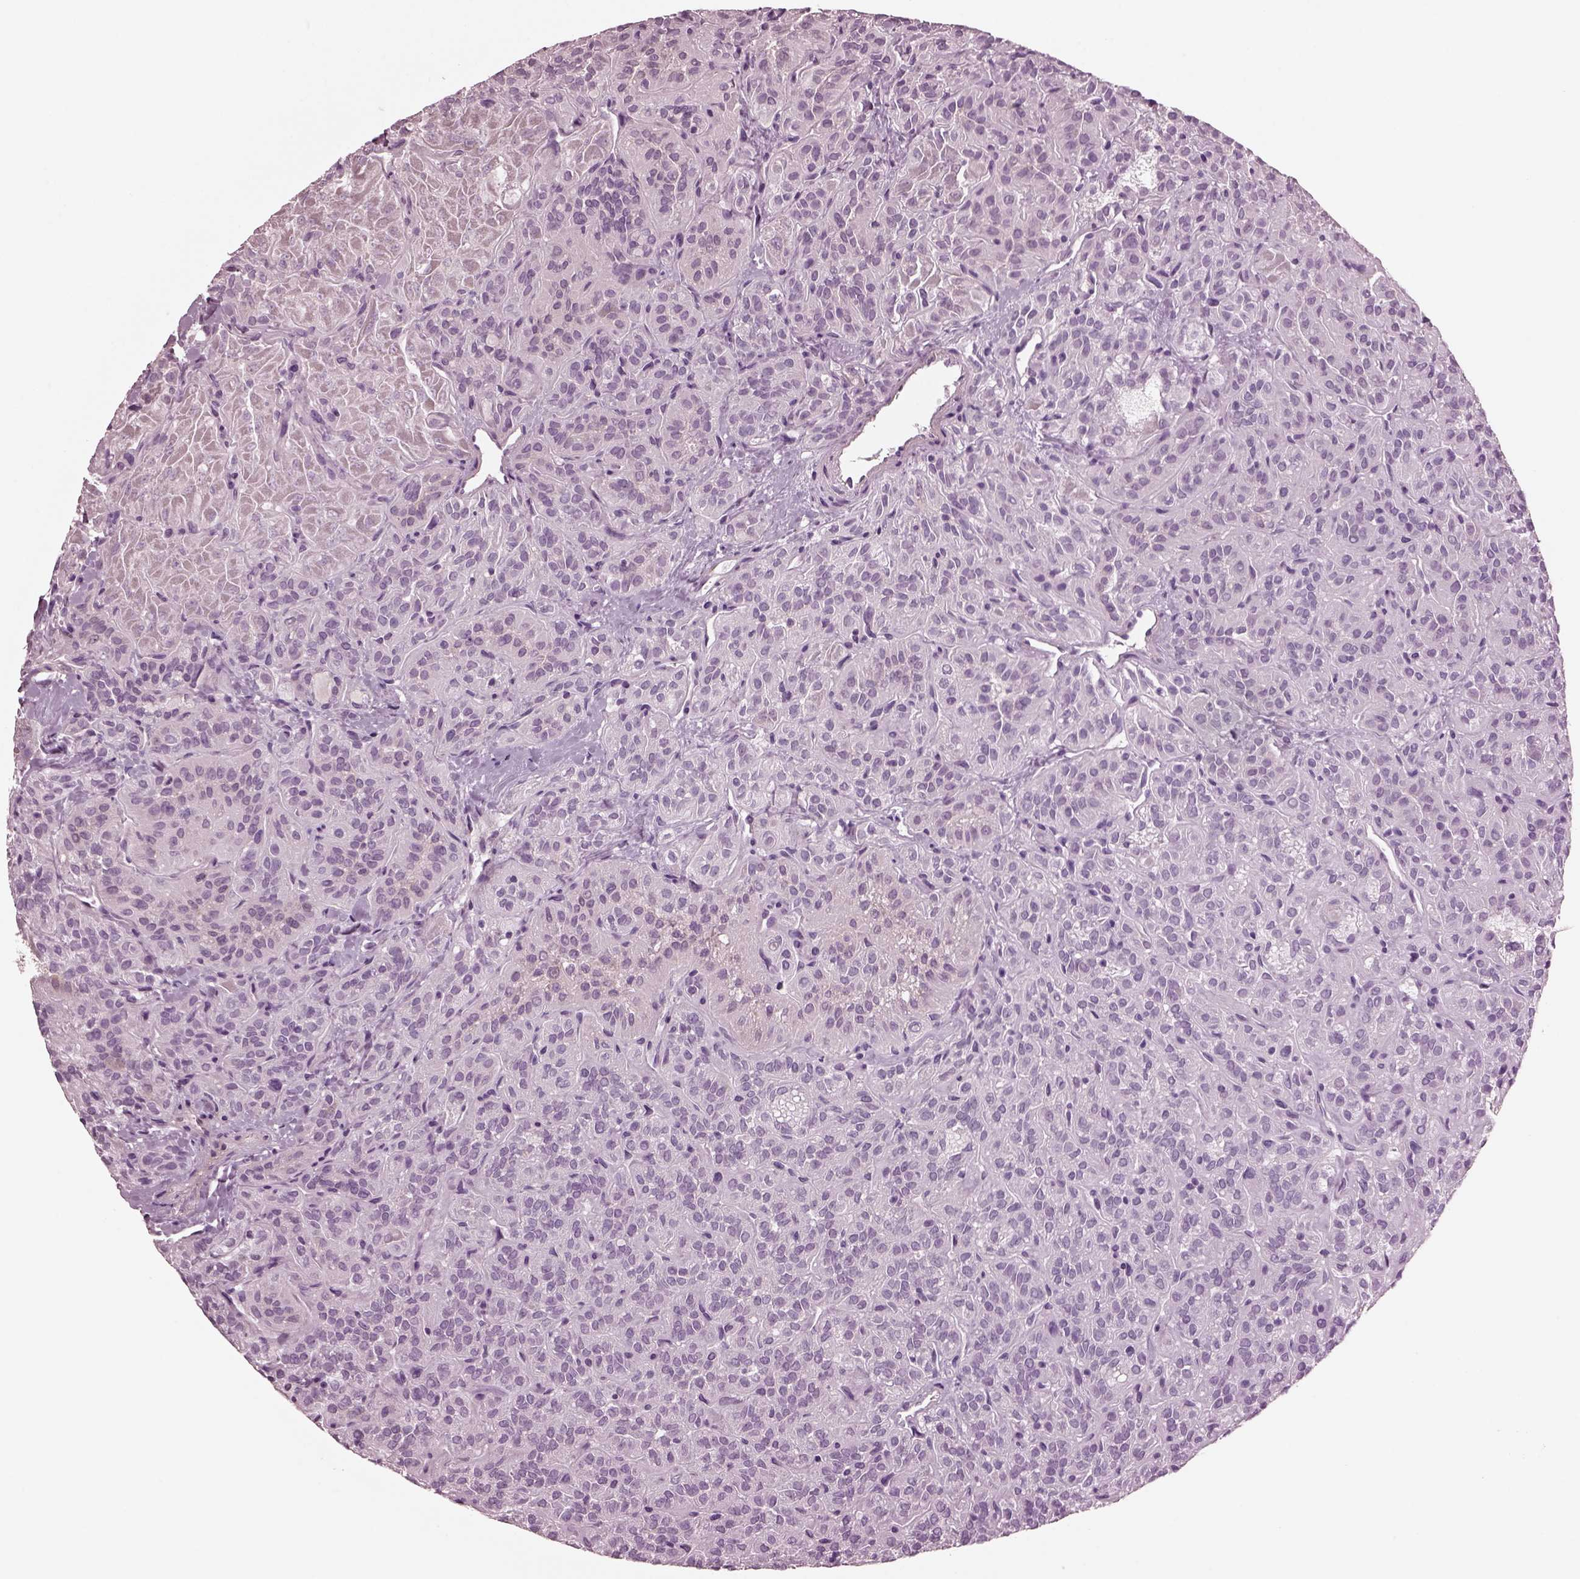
{"staining": {"intensity": "negative", "quantity": "none", "location": "none"}, "tissue": "thyroid cancer", "cell_type": "Tumor cells", "image_type": "cancer", "snomed": [{"axis": "morphology", "description": "Papillary adenocarcinoma, NOS"}, {"axis": "topography", "description": "Thyroid gland"}], "caption": "The immunohistochemistry (IHC) photomicrograph has no significant positivity in tumor cells of thyroid cancer (papillary adenocarcinoma) tissue.", "gene": "GDF11", "patient": {"sex": "female", "age": 45}}